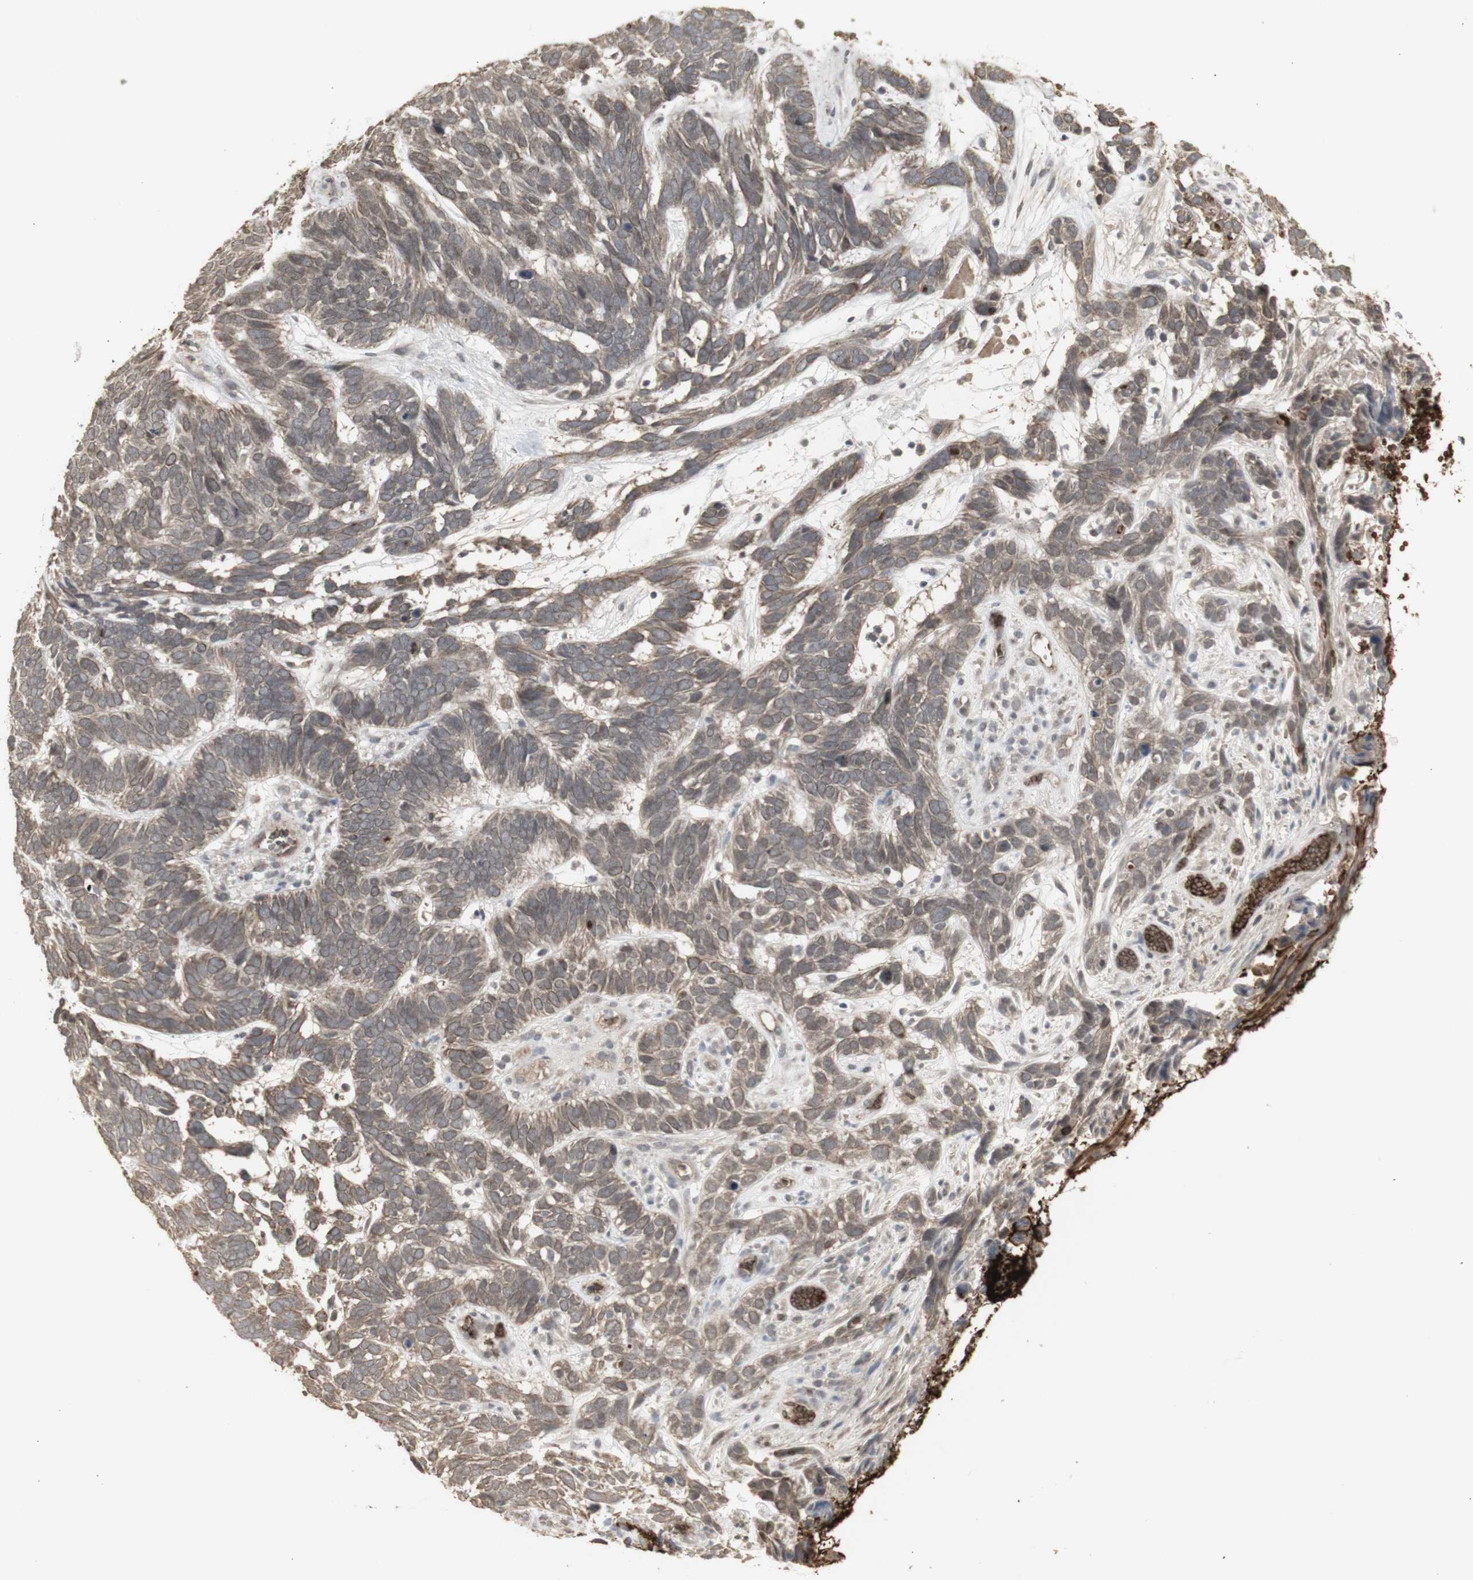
{"staining": {"intensity": "weak", "quantity": ">75%", "location": "cytoplasmic/membranous"}, "tissue": "skin cancer", "cell_type": "Tumor cells", "image_type": "cancer", "snomed": [{"axis": "morphology", "description": "Basal cell carcinoma"}, {"axis": "topography", "description": "Skin"}], "caption": "Skin cancer (basal cell carcinoma) stained with a protein marker exhibits weak staining in tumor cells.", "gene": "ALOX12", "patient": {"sex": "male", "age": 87}}